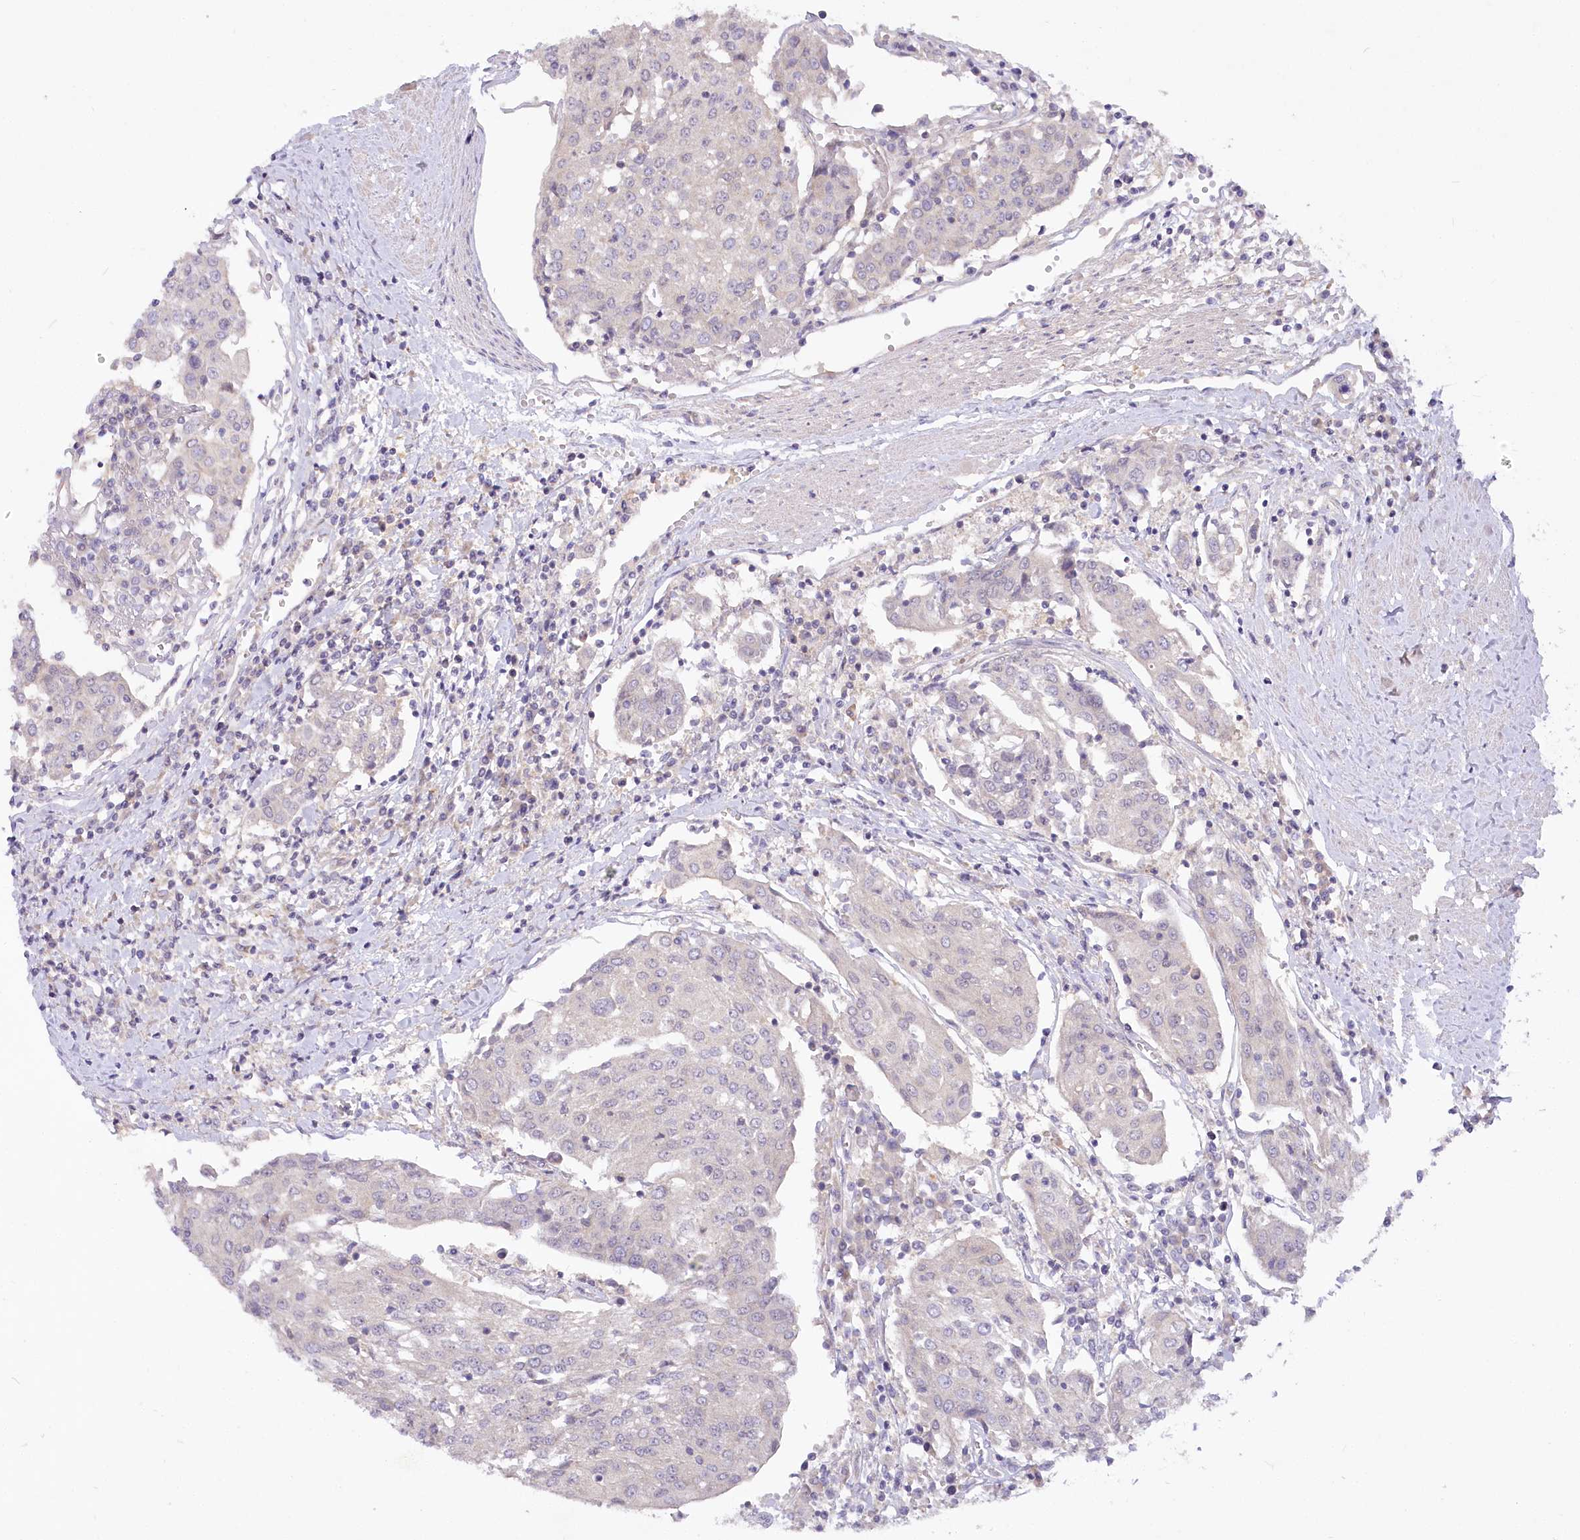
{"staining": {"intensity": "negative", "quantity": "none", "location": "none"}, "tissue": "urothelial cancer", "cell_type": "Tumor cells", "image_type": "cancer", "snomed": [{"axis": "morphology", "description": "Urothelial carcinoma, High grade"}, {"axis": "topography", "description": "Urinary bladder"}], "caption": "Immunohistochemistry micrograph of neoplastic tissue: human high-grade urothelial carcinoma stained with DAB (3,3'-diaminobenzidine) demonstrates no significant protein staining in tumor cells.", "gene": "EFHC2", "patient": {"sex": "female", "age": 85}}